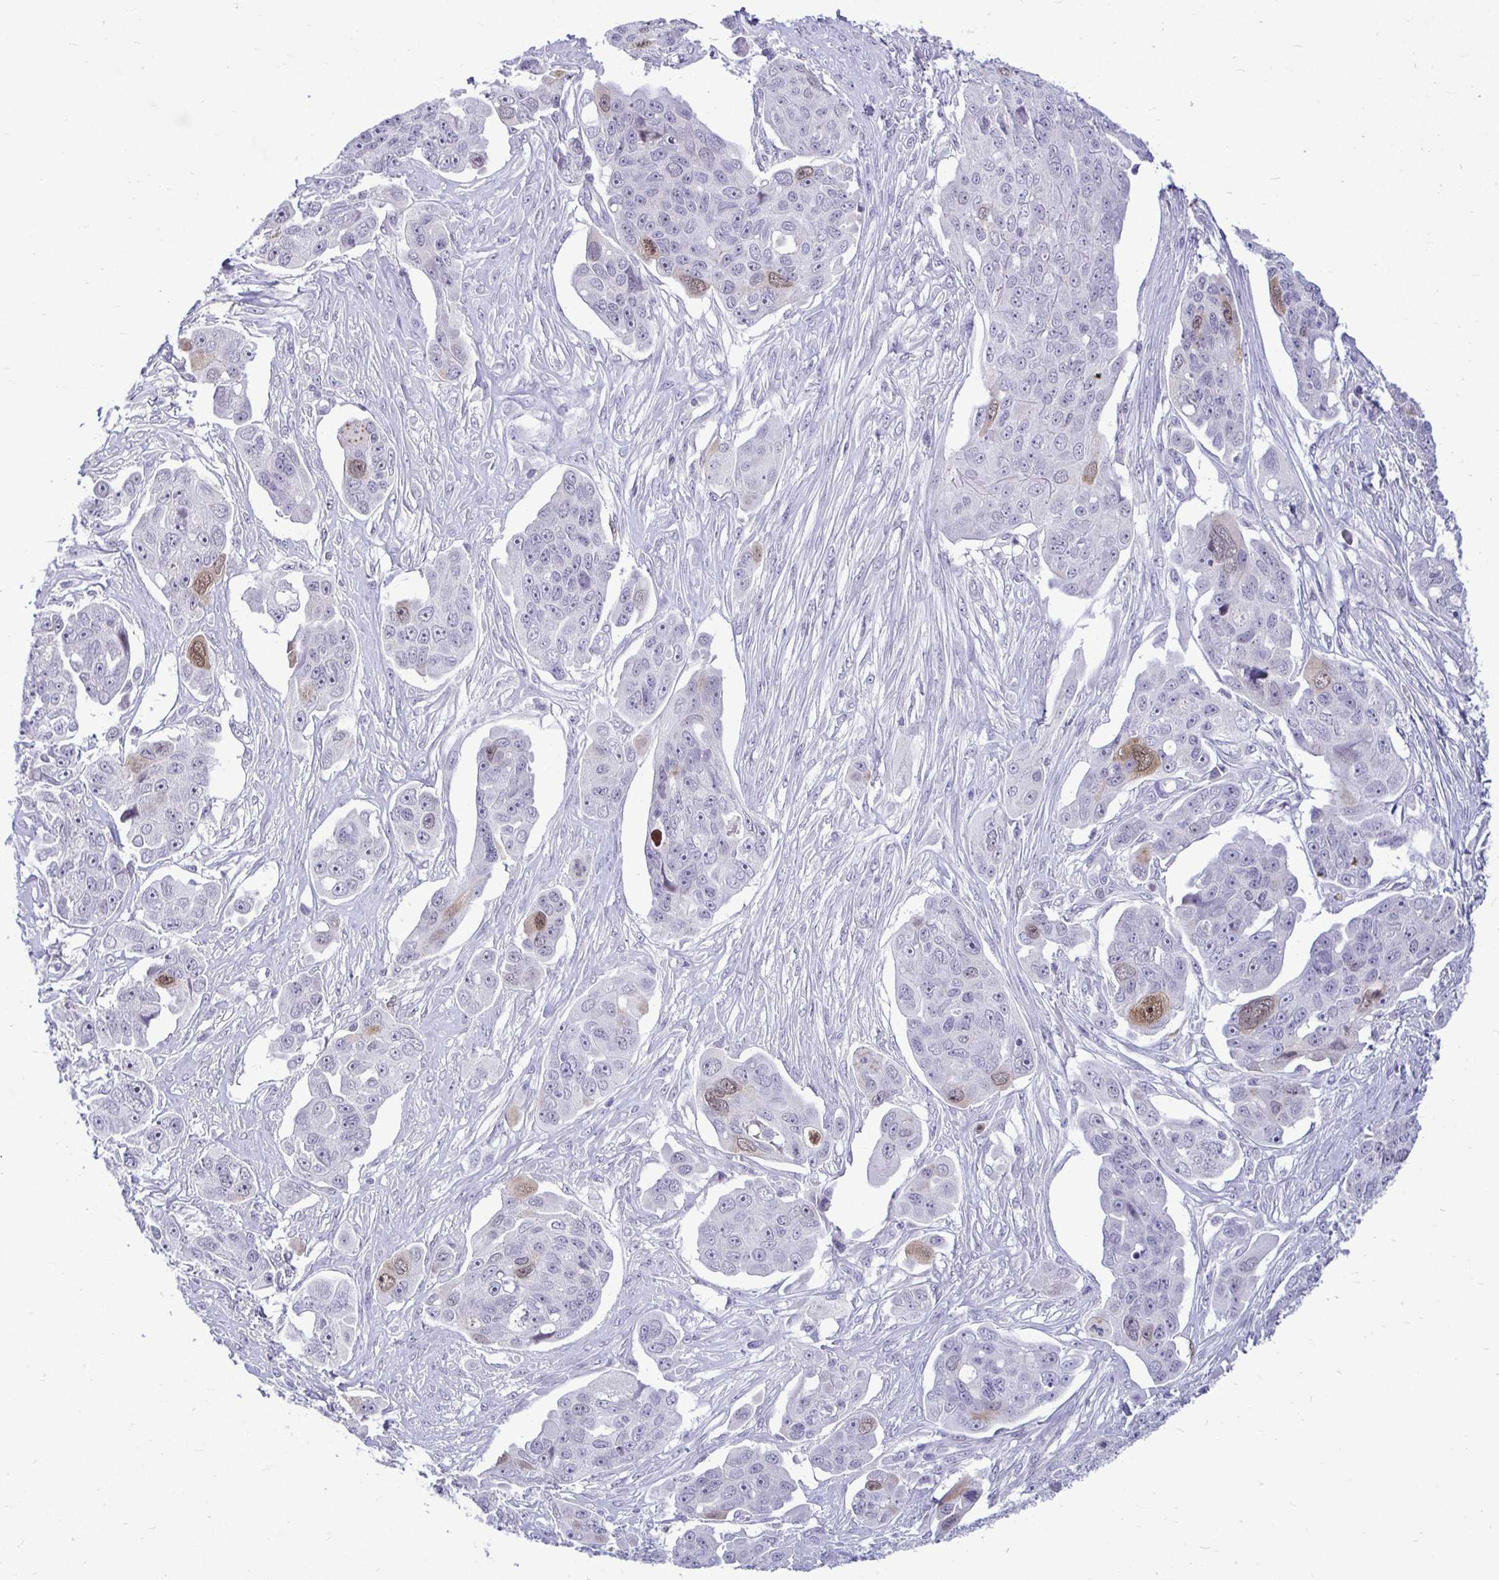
{"staining": {"intensity": "moderate", "quantity": "<25%", "location": "cytoplasmic/membranous,nuclear"}, "tissue": "ovarian cancer", "cell_type": "Tumor cells", "image_type": "cancer", "snomed": [{"axis": "morphology", "description": "Carcinoma, endometroid"}, {"axis": "topography", "description": "Ovary"}], "caption": "IHC (DAB (3,3'-diaminobenzidine)) staining of ovarian cancer (endometroid carcinoma) exhibits moderate cytoplasmic/membranous and nuclear protein expression in approximately <25% of tumor cells.", "gene": "CDC20", "patient": {"sex": "female", "age": 70}}